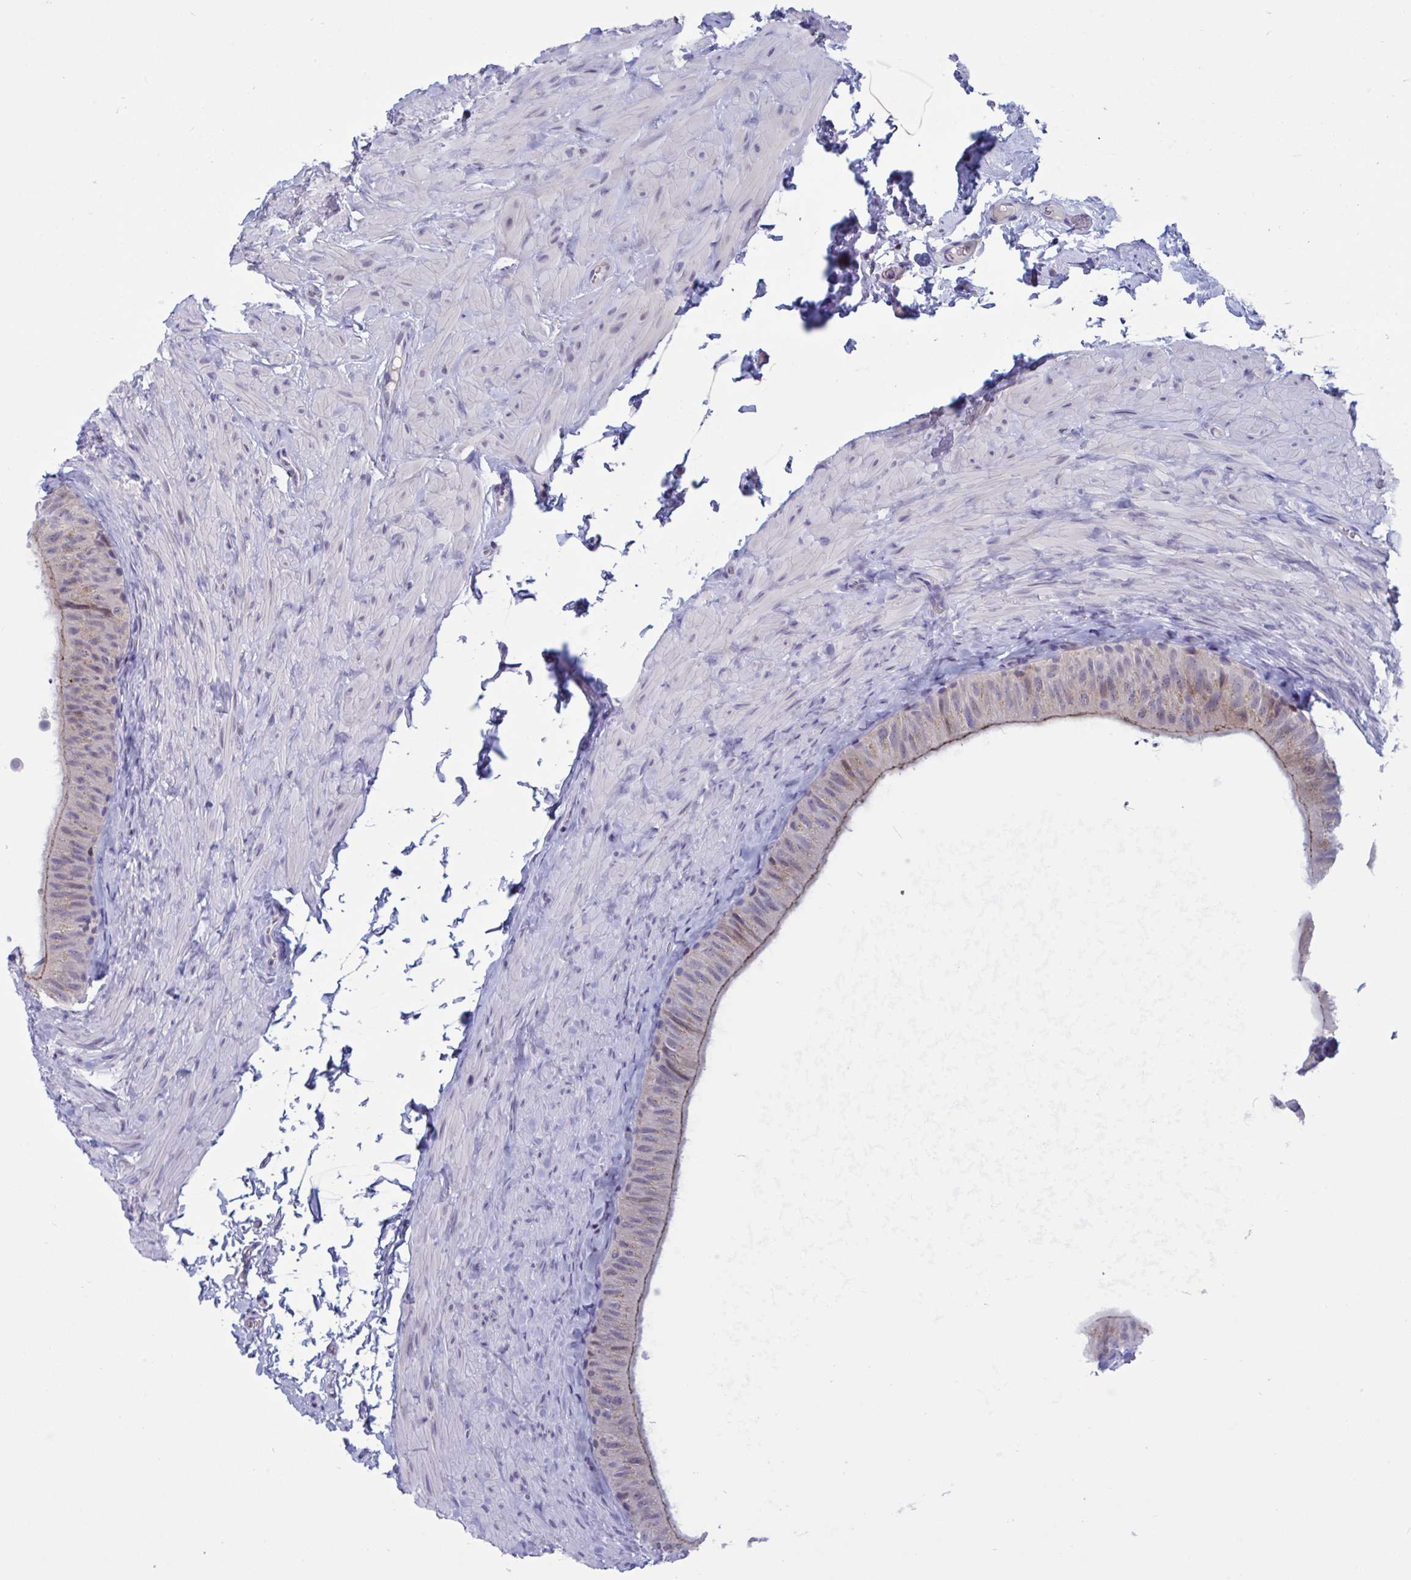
{"staining": {"intensity": "weak", "quantity": "25%-75%", "location": "cytoplasmic/membranous"}, "tissue": "epididymis", "cell_type": "Glandular cells", "image_type": "normal", "snomed": [{"axis": "morphology", "description": "Normal tissue, NOS"}, {"axis": "topography", "description": "Epididymis, spermatic cord, NOS"}, {"axis": "topography", "description": "Epididymis"}], "caption": "A high-resolution histopathology image shows immunohistochemistry (IHC) staining of benign epididymis, which demonstrates weak cytoplasmic/membranous expression in about 25%-75% of glandular cells. Using DAB (3,3'-diaminobenzidine) (brown) and hematoxylin (blue) stains, captured at high magnification using brightfield microscopy.", "gene": "SNX11", "patient": {"sex": "male", "age": 31}}